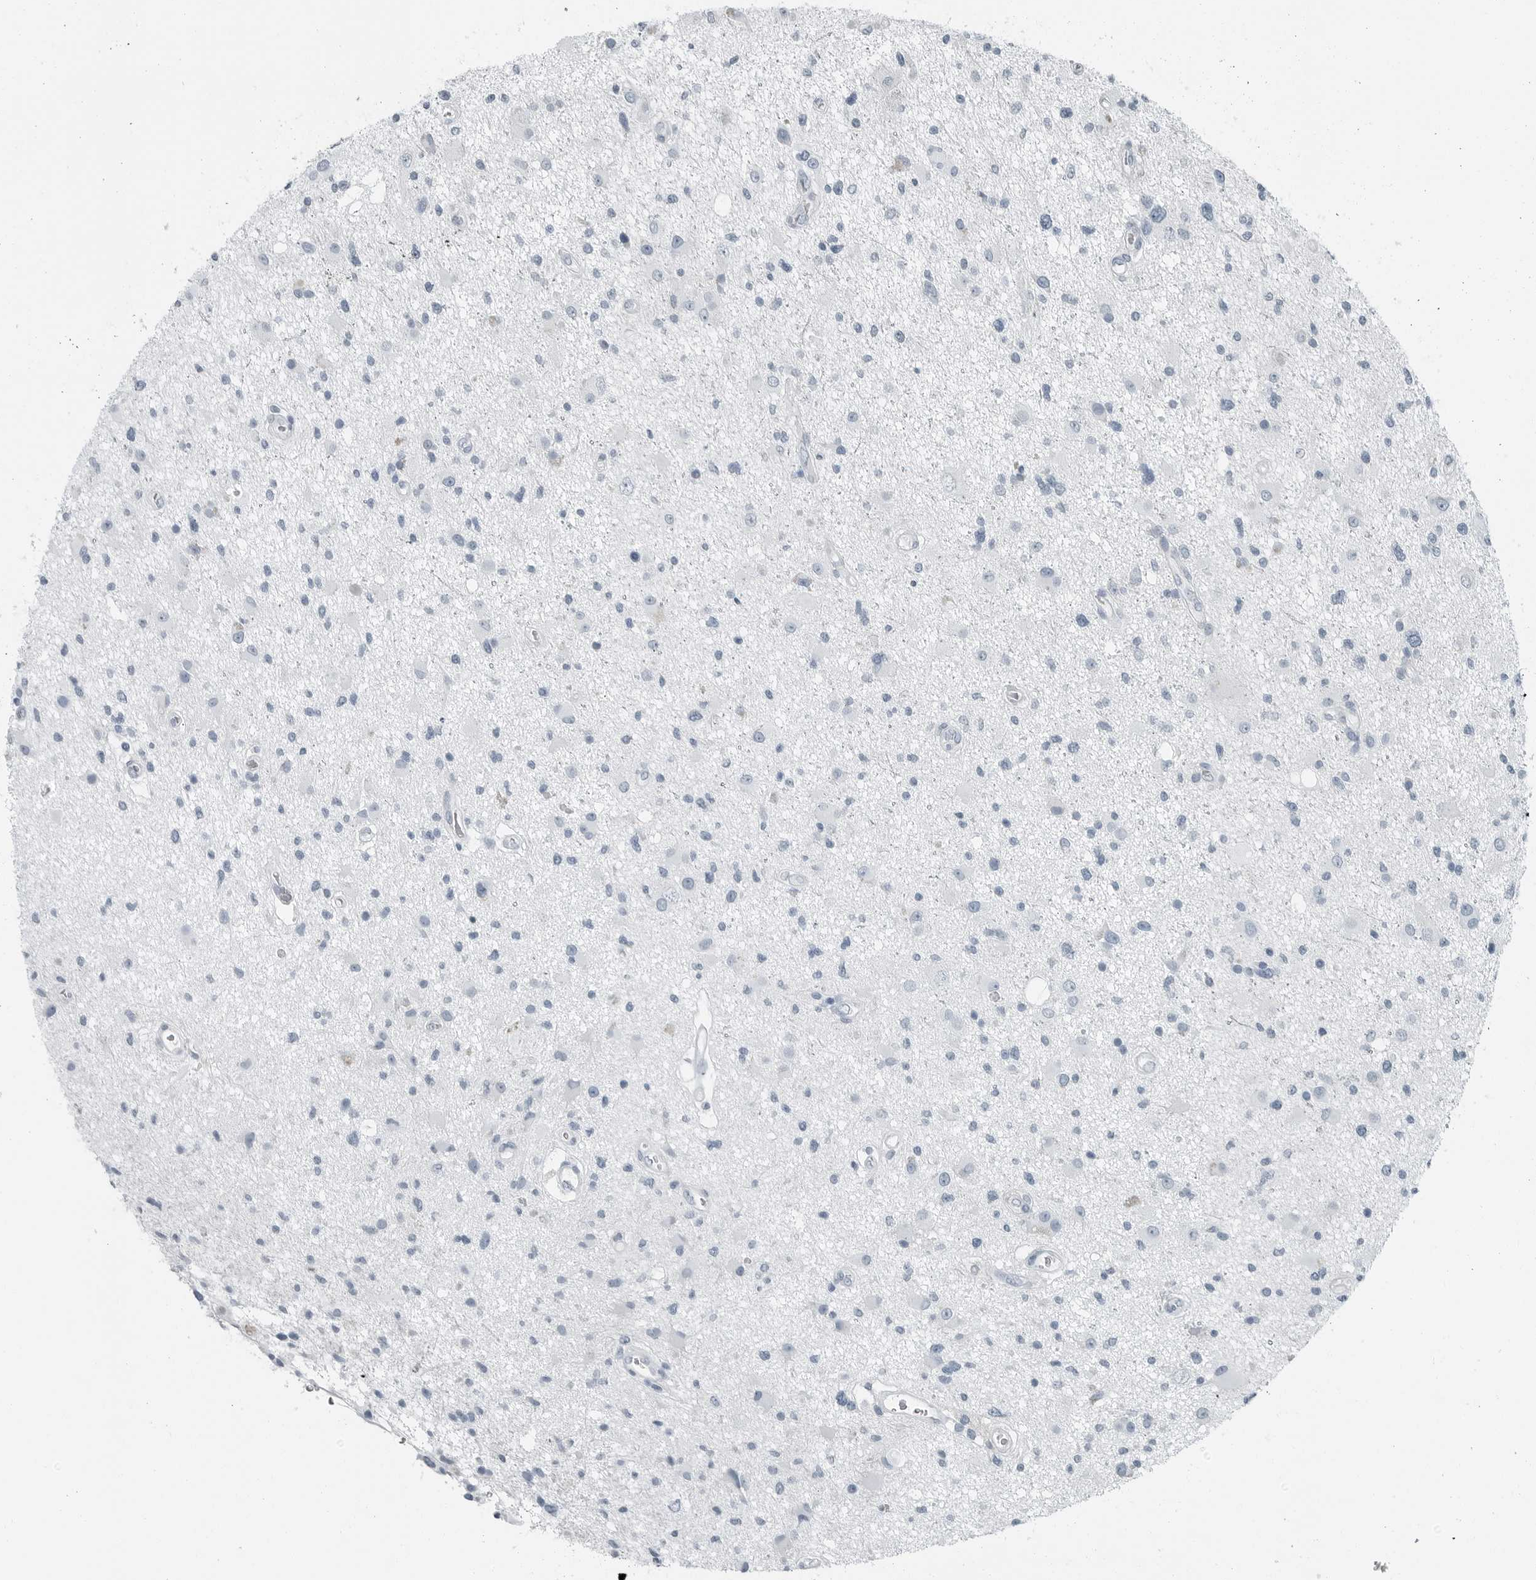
{"staining": {"intensity": "negative", "quantity": "none", "location": "none"}, "tissue": "glioma", "cell_type": "Tumor cells", "image_type": "cancer", "snomed": [{"axis": "morphology", "description": "Glioma, malignant, High grade"}, {"axis": "topography", "description": "Brain"}], "caption": "Malignant high-grade glioma was stained to show a protein in brown. There is no significant staining in tumor cells. (Brightfield microscopy of DAB immunohistochemistry (IHC) at high magnification).", "gene": "ZPBP2", "patient": {"sex": "male", "age": 33}}